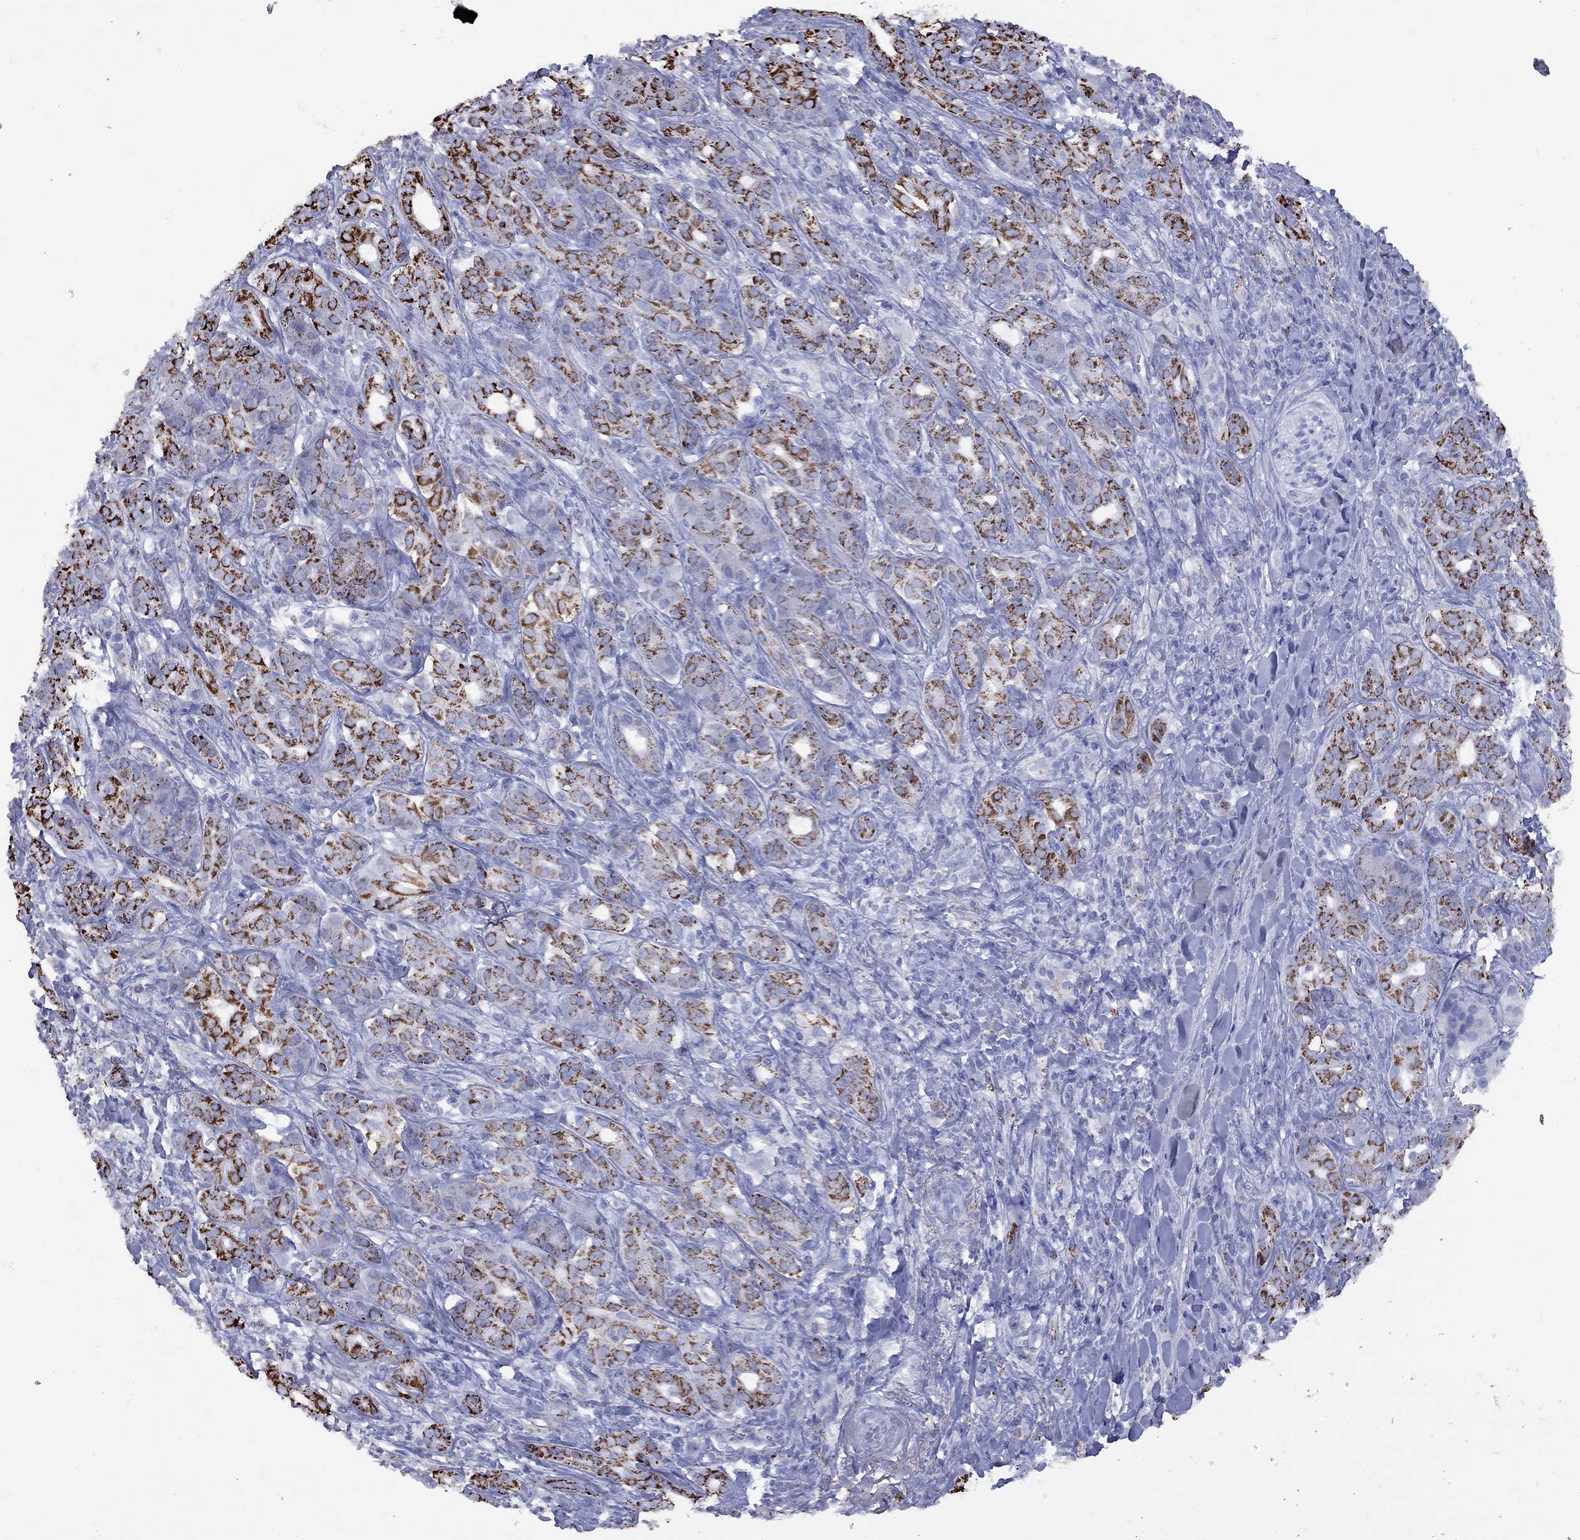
{"staining": {"intensity": "strong", "quantity": "<25%", "location": "cytoplasmic/membranous"}, "tissue": "pancreatic cancer", "cell_type": "Tumor cells", "image_type": "cancer", "snomed": [{"axis": "morphology", "description": "Adenocarcinoma, NOS"}, {"axis": "topography", "description": "Pancreas"}], "caption": "Strong cytoplasmic/membranous protein staining is appreciated in about <25% of tumor cells in pancreatic adenocarcinoma.", "gene": "SESTD1", "patient": {"sex": "male", "age": 61}}